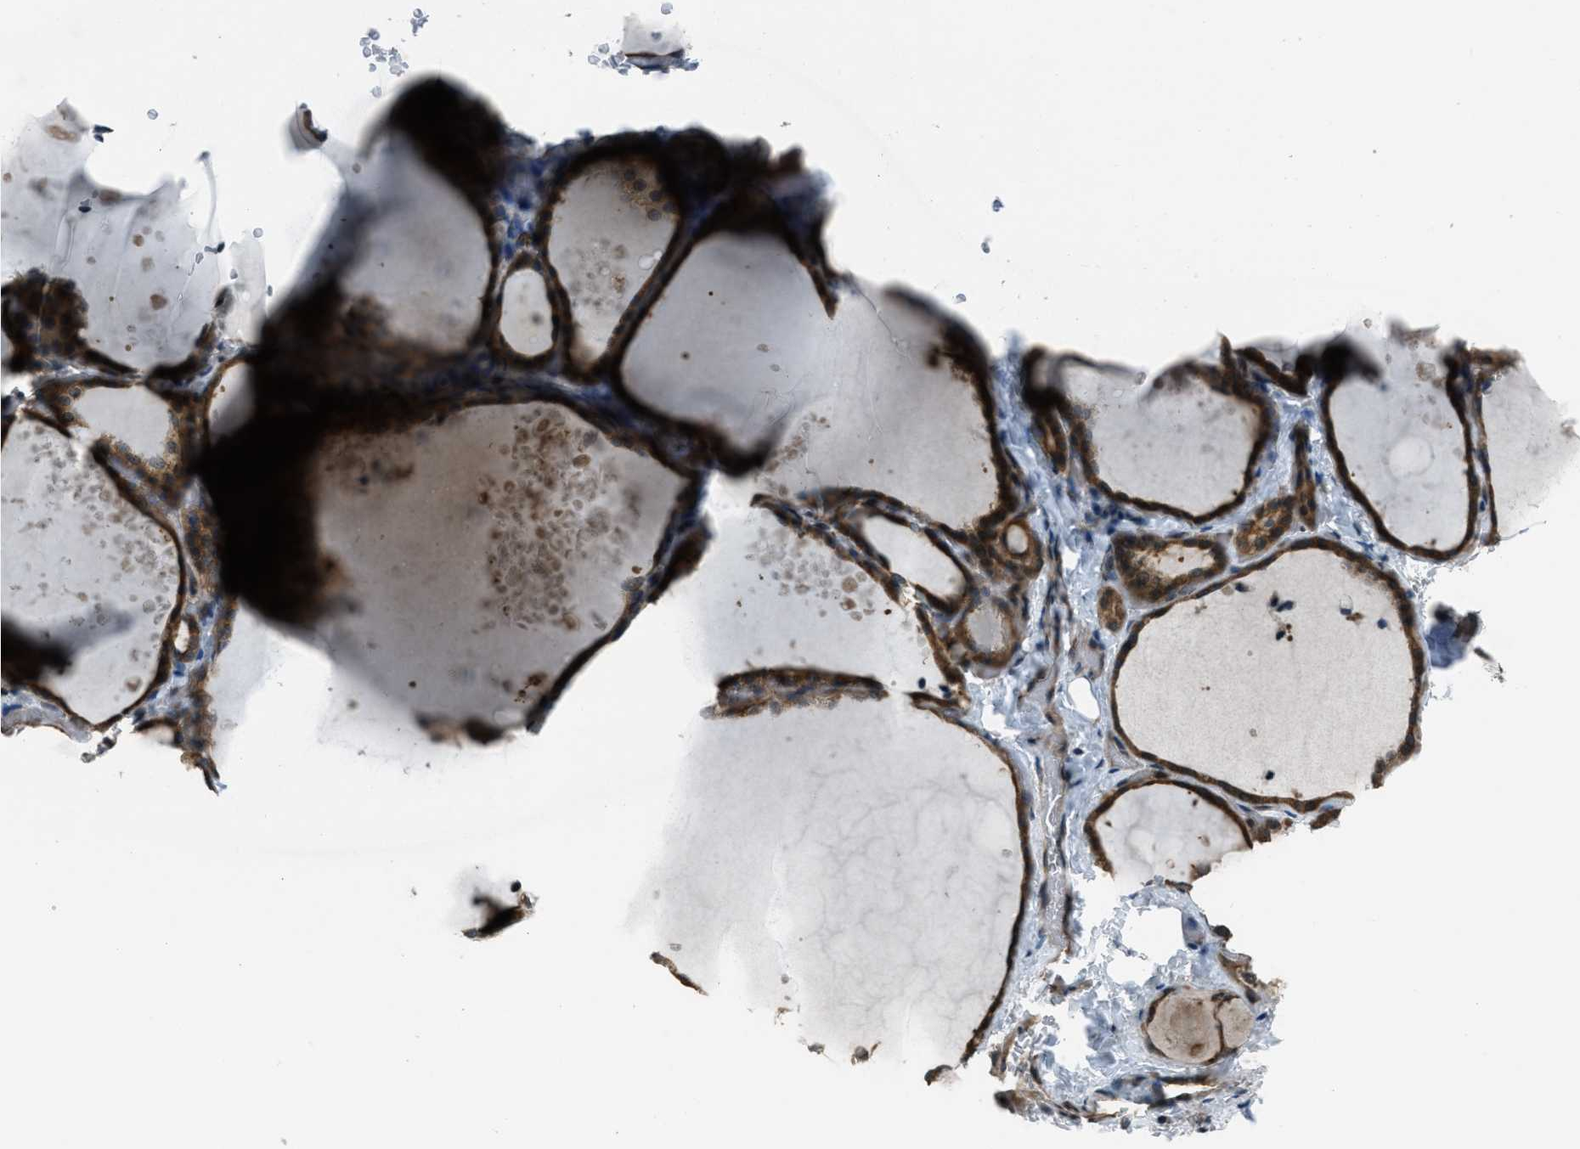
{"staining": {"intensity": "moderate", "quantity": ">75%", "location": "cytoplasmic/membranous,nuclear"}, "tissue": "thyroid gland", "cell_type": "Glandular cells", "image_type": "normal", "snomed": [{"axis": "morphology", "description": "Normal tissue, NOS"}, {"axis": "topography", "description": "Thyroid gland"}], "caption": "Brown immunohistochemical staining in unremarkable thyroid gland reveals moderate cytoplasmic/membranous,nuclear staining in about >75% of glandular cells.", "gene": "ASAP2", "patient": {"sex": "female", "age": 44}}